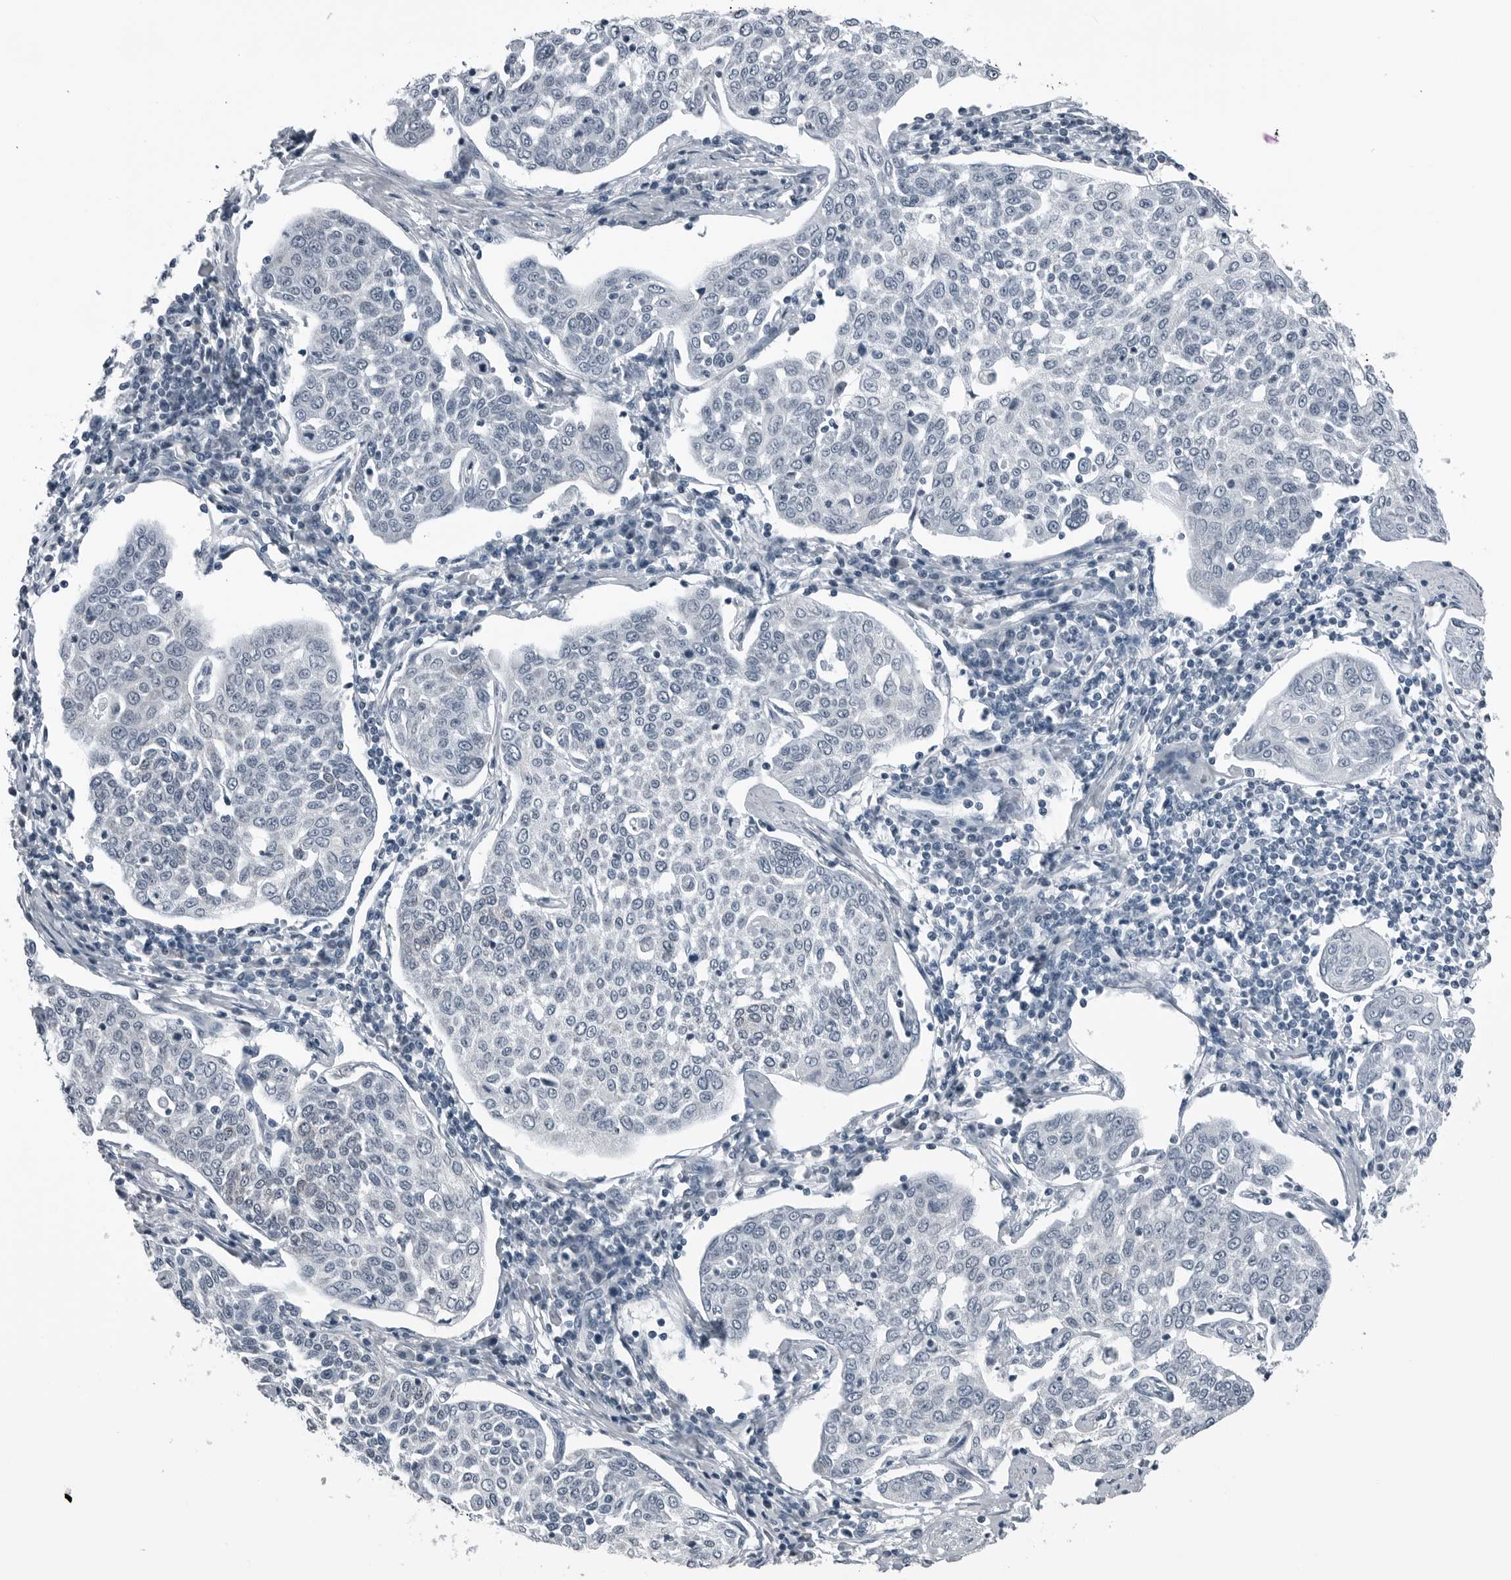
{"staining": {"intensity": "negative", "quantity": "none", "location": "none"}, "tissue": "cervical cancer", "cell_type": "Tumor cells", "image_type": "cancer", "snomed": [{"axis": "morphology", "description": "Squamous cell carcinoma, NOS"}, {"axis": "topography", "description": "Cervix"}], "caption": "An image of squamous cell carcinoma (cervical) stained for a protein shows no brown staining in tumor cells. (Immunohistochemistry (ihc), brightfield microscopy, high magnification).", "gene": "SPINK1", "patient": {"sex": "female", "age": 34}}